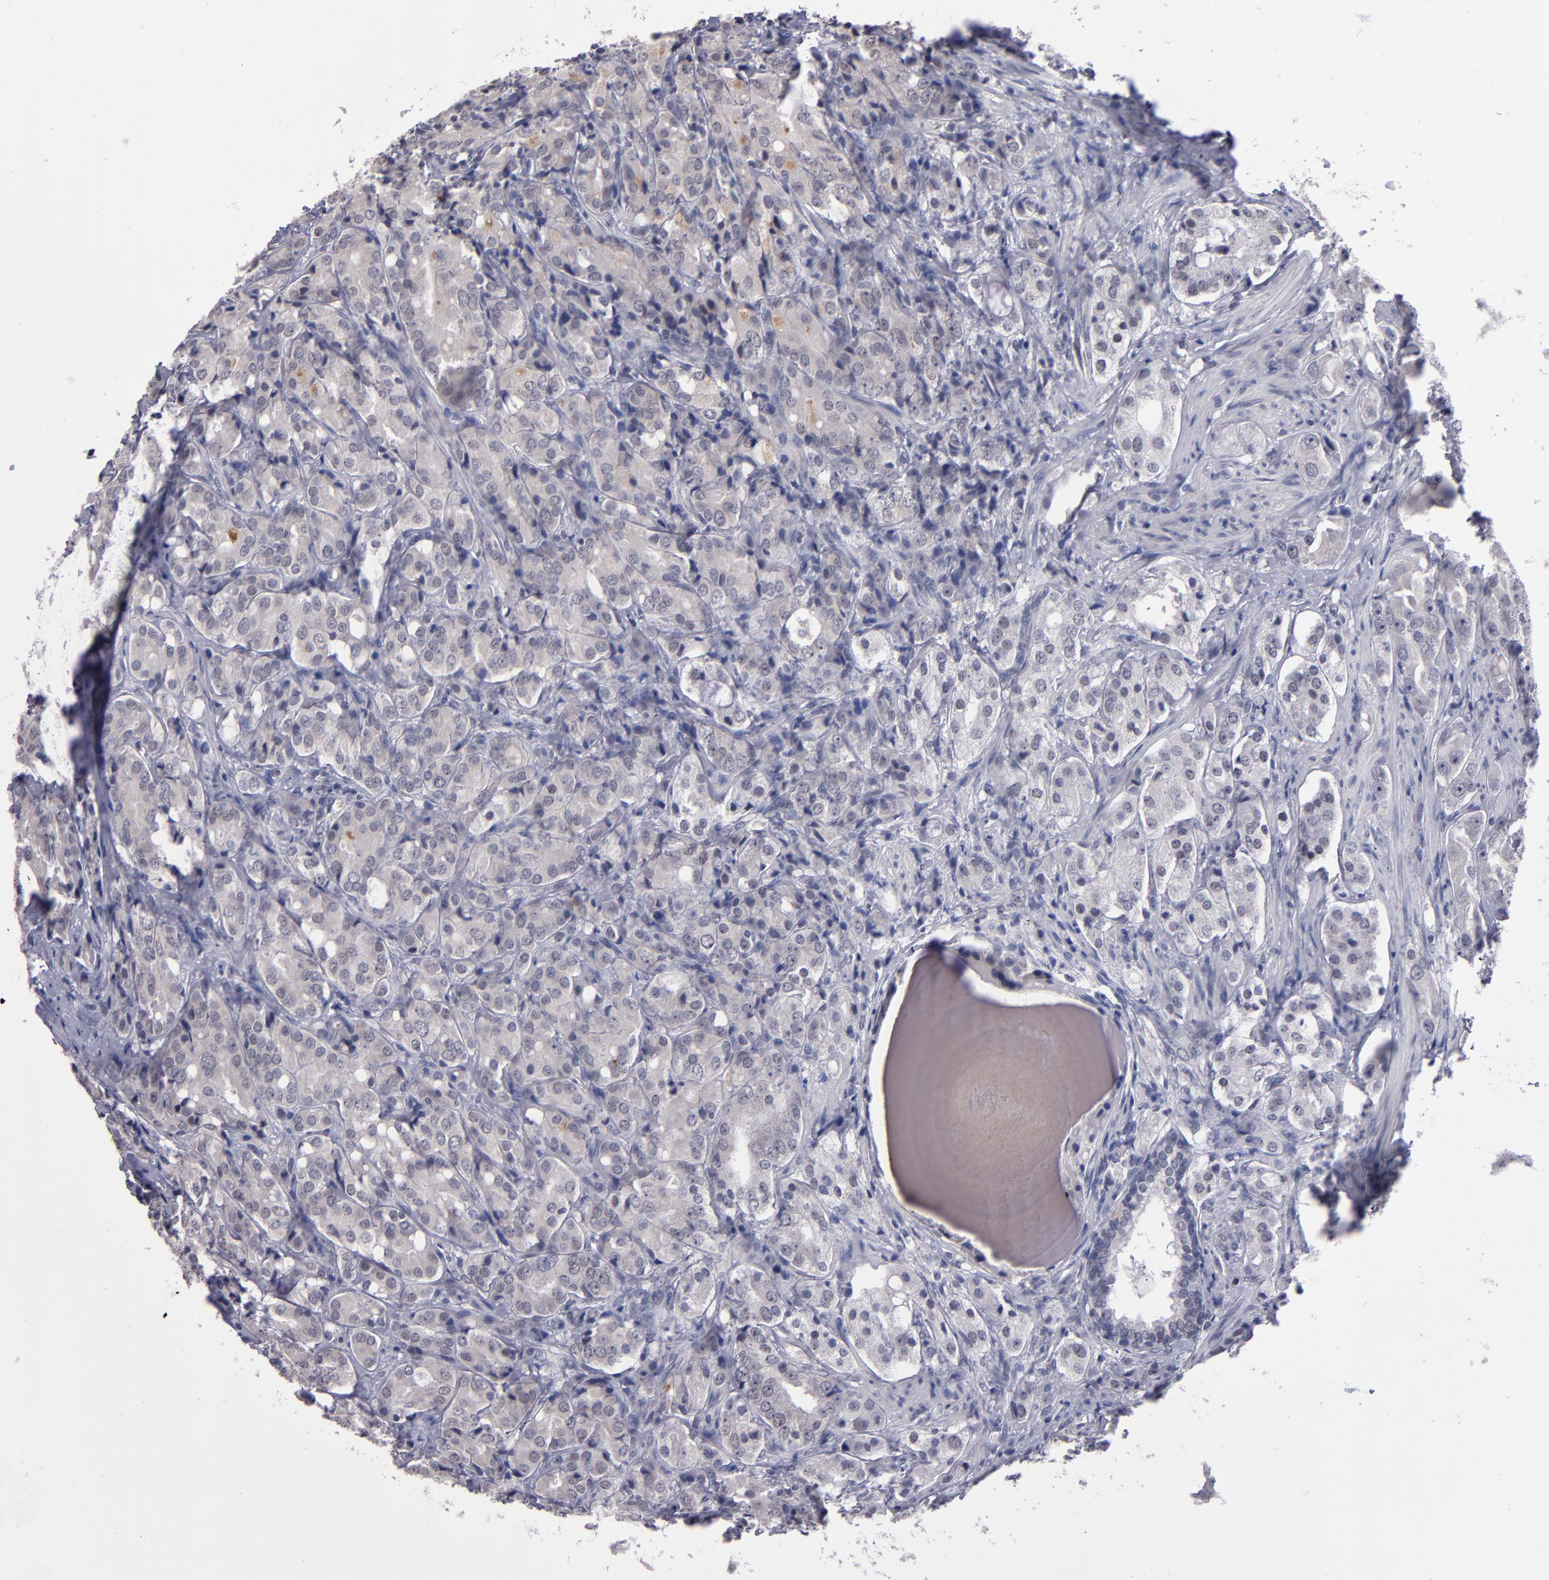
{"staining": {"intensity": "weak", "quantity": "<25%", "location": "cytoplasmic/membranous,nuclear"}, "tissue": "prostate cancer", "cell_type": "Tumor cells", "image_type": "cancer", "snomed": [{"axis": "morphology", "description": "Adenocarcinoma, High grade"}, {"axis": "topography", "description": "Prostate"}], "caption": "Immunohistochemistry (IHC) of human prostate cancer (high-grade adenocarcinoma) displays no positivity in tumor cells.", "gene": "OTUB2", "patient": {"sex": "male", "age": 68}}